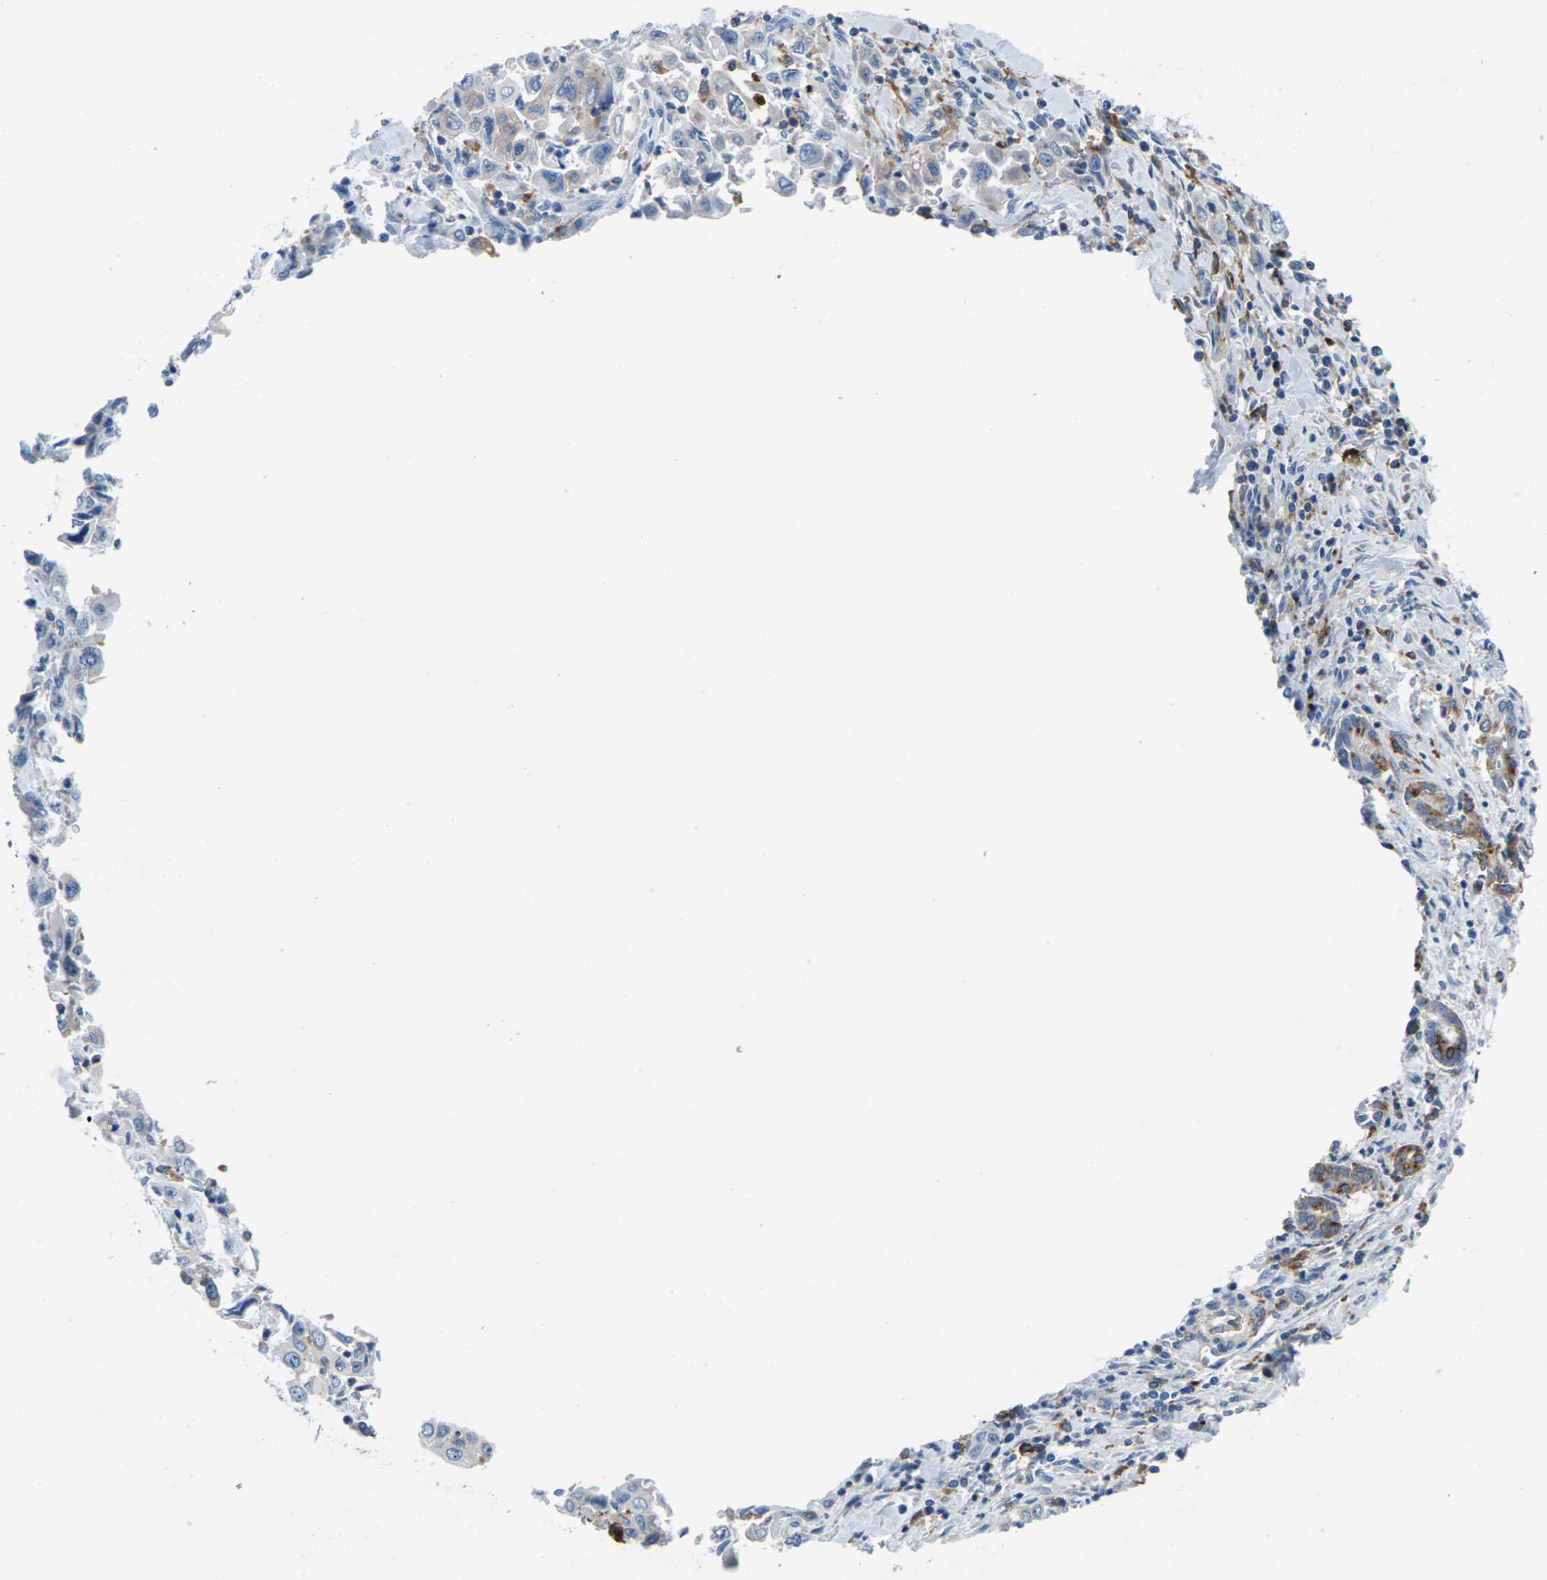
{"staining": {"intensity": "moderate", "quantity": "<25%", "location": "cytoplasmic/membranous"}, "tissue": "pancreatic cancer", "cell_type": "Tumor cells", "image_type": "cancer", "snomed": [{"axis": "morphology", "description": "Adenocarcinoma, NOS"}, {"axis": "topography", "description": "Pancreas"}], "caption": "Brown immunohistochemical staining in pancreatic cancer demonstrates moderate cytoplasmic/membranous staining in about <25% of tumor cells. (brown staining indicates protein expression, while blue staining denotes nuclei).", "gene": "SYNGR2", "patient": {"sex": "male", "age": 70}}